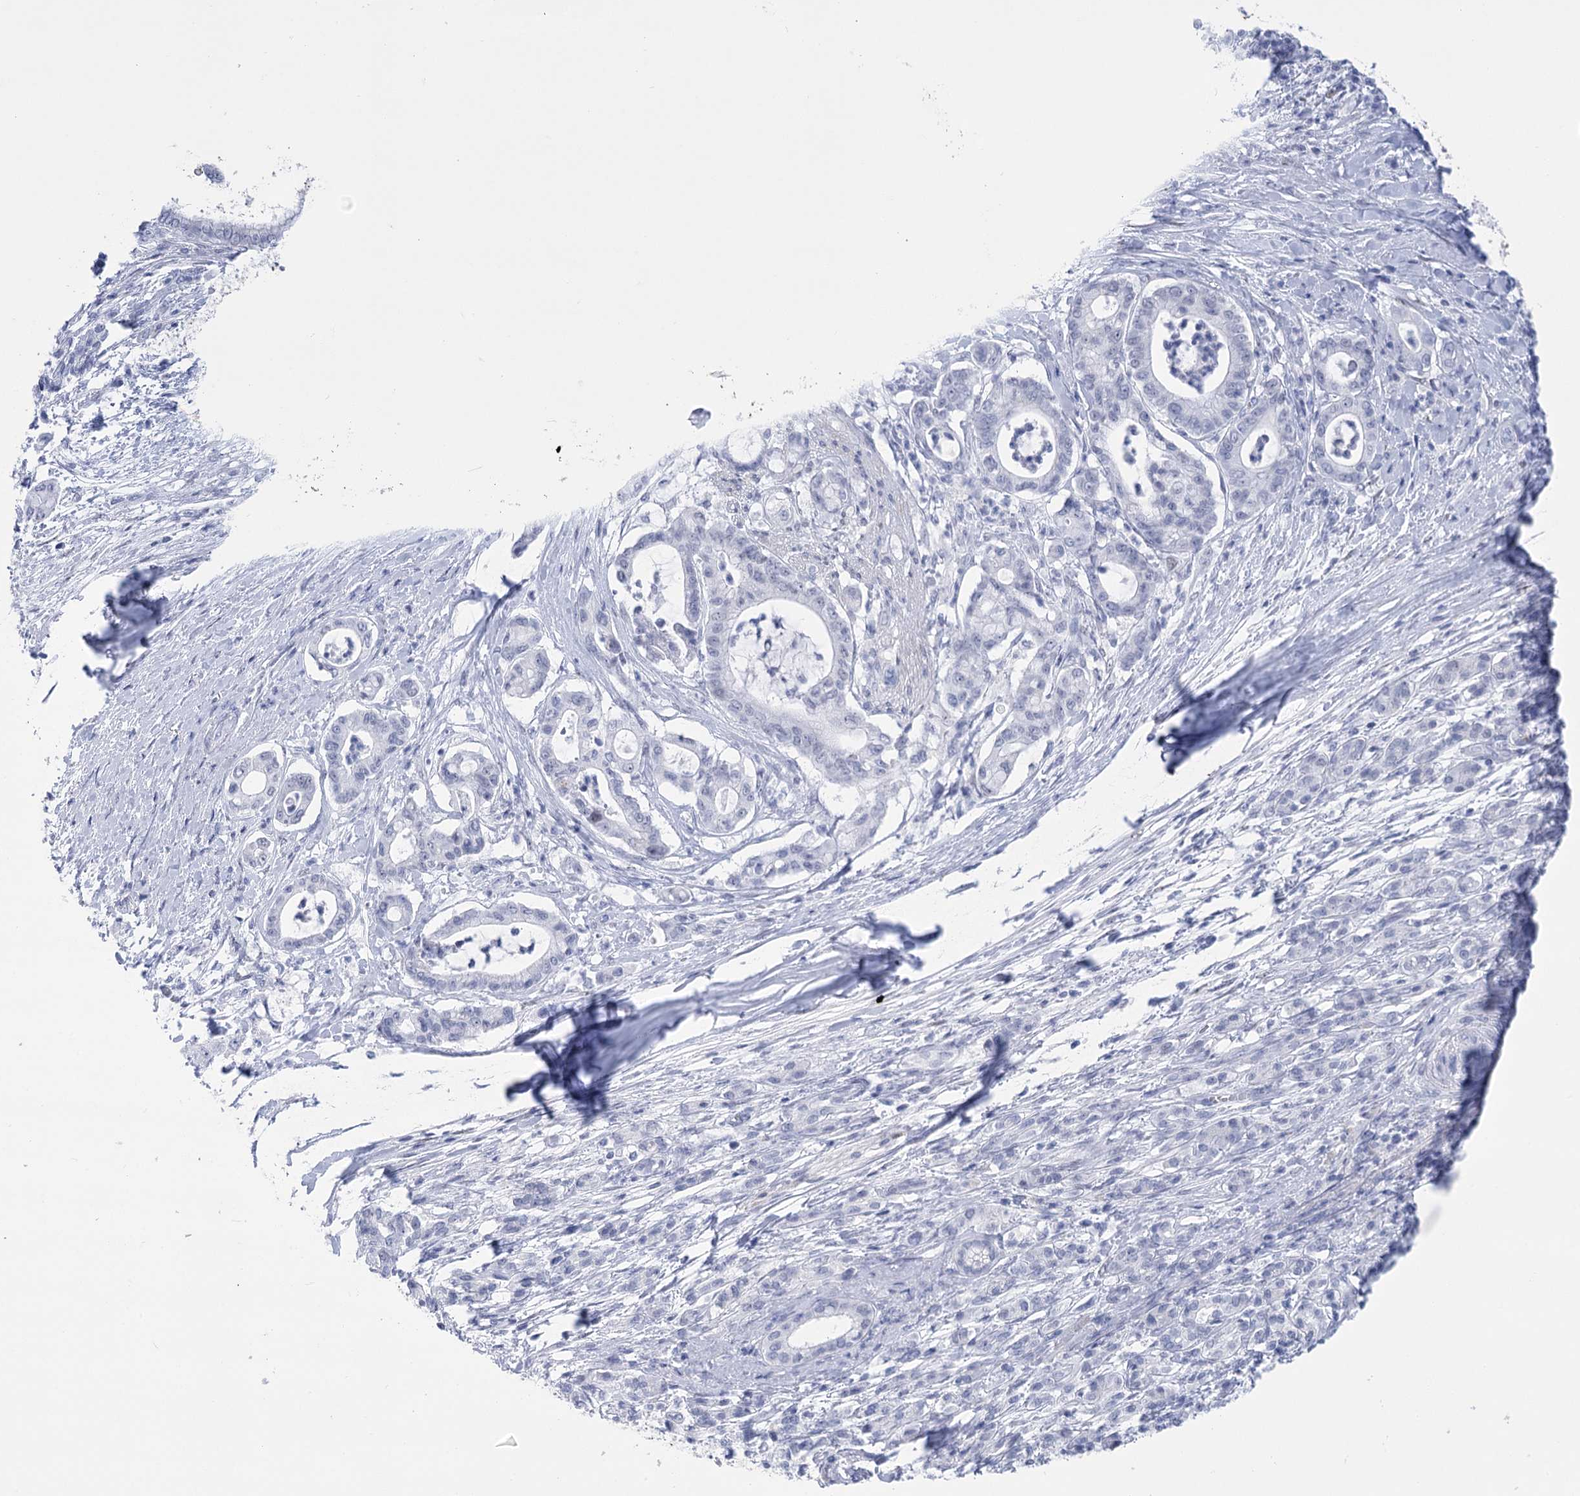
{"staining": {"intensity": "negative", "quantity": "none", "location": "none"}, "tissue": "pancreatic cancer", "cell_type": "Tumor cells", "image_type": "cancer", "snomed": [{"axis": "morphology", "description": "Adenocarcinoma, NOS"}, {"axis": "topography", "description": "Pancreas"}], "caption": "IHC photomicrograph of neoplastic tissue: adenocarcinoma (pancreatic) stained with DAB demonstrates no significant protein staining in tumor cells.", "gene": "HORMAD1", "patient": {"sex": "female", "age": 55}}